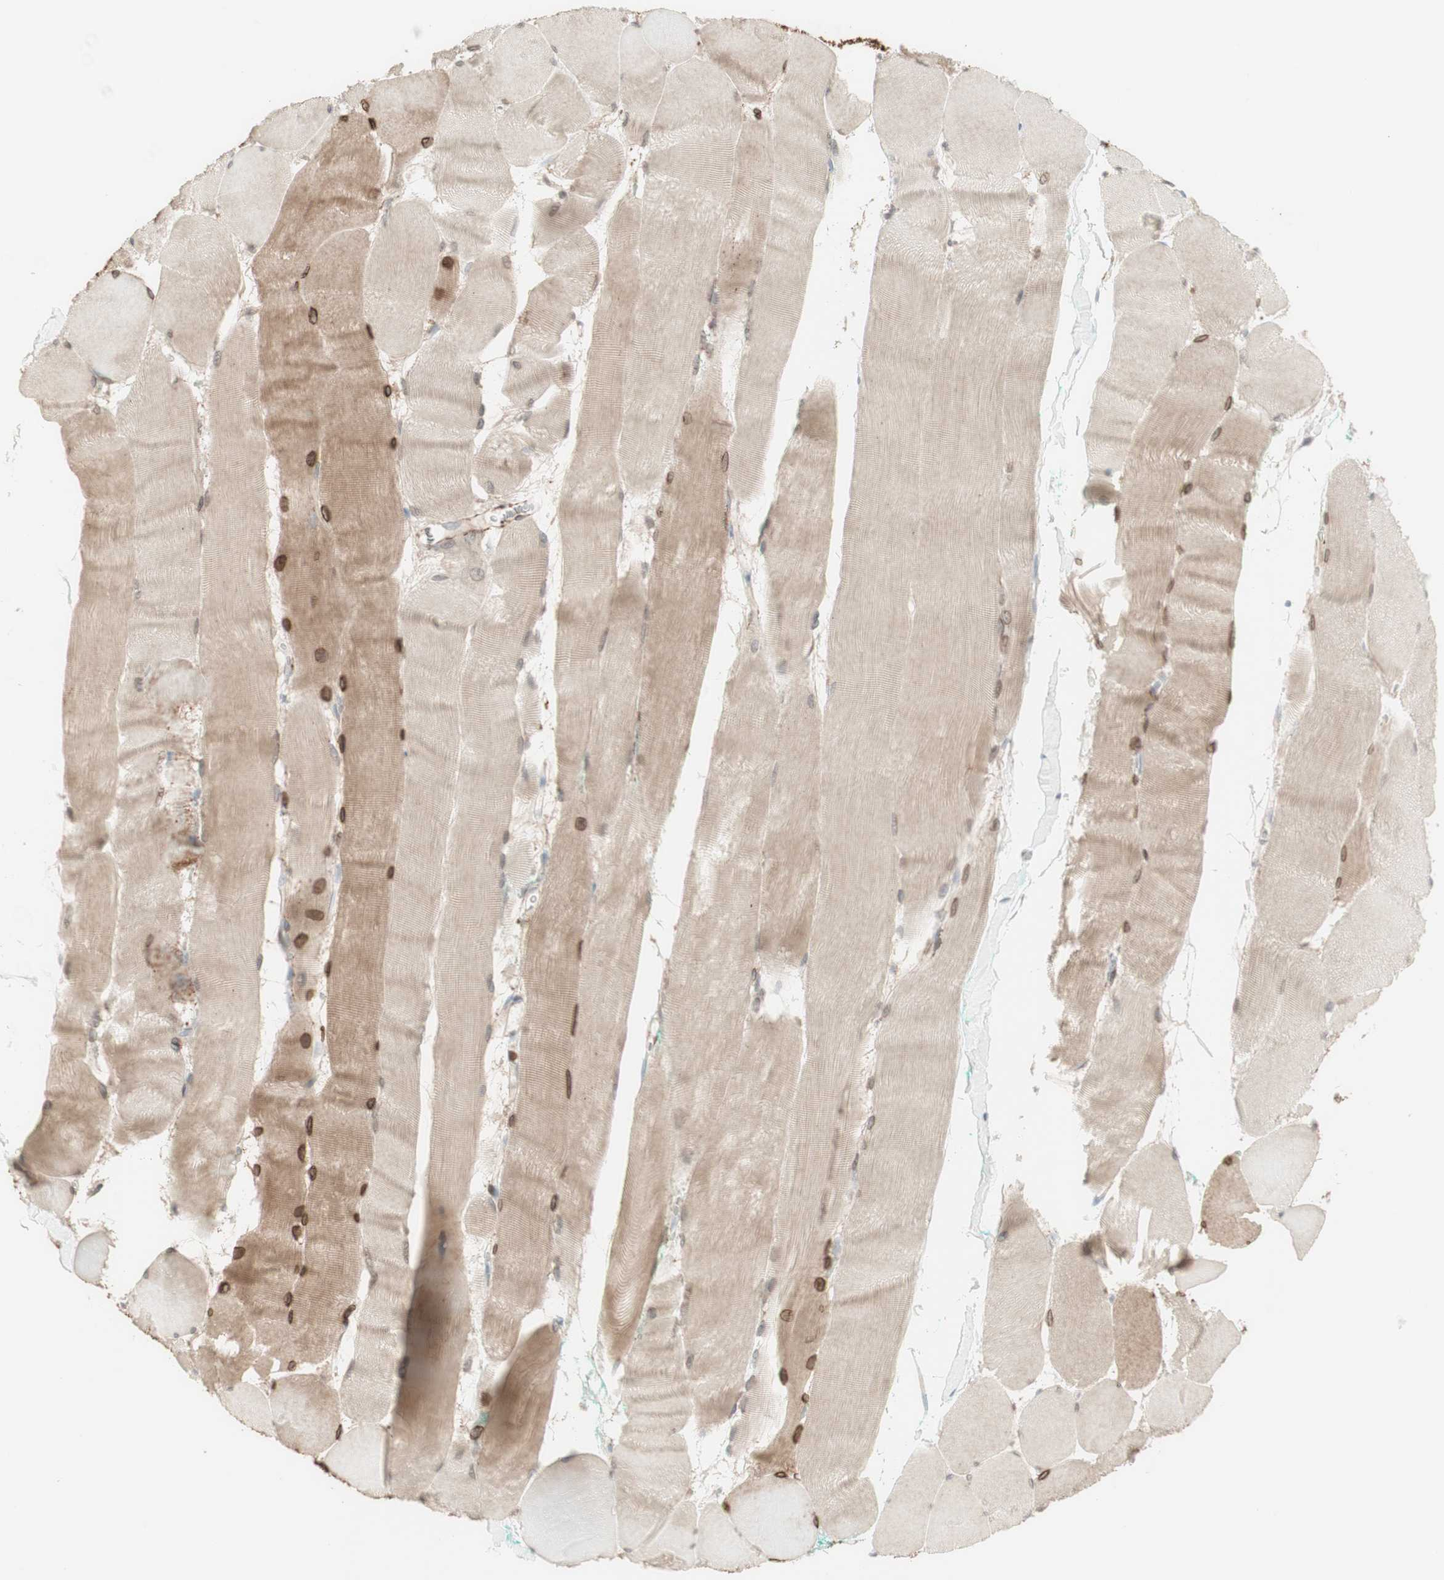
{"staining": {"intensity": "weak", "quantity": ">75%", "location": "cytoplasmic/membranous,nuclear"}, "tissue": "skeletal muscle", "cell_type": "Myocytes", "image_type": "normal", "snomed": [{"axis": "morphology", "description": "Normal tissue, NOS"}, {"axis": "morphology", "description": "Squamous cell carcinoma, NOS"}, {"axis": "topography", "description": "Skeletal muscle"}], "caption": "Immunohistochemical staining of normal skeletal muscle demonstrates weak cytoplasmic/membranous,nuclear protein expression in about >75% of myocytes.", "gene": "MUC3A", "patient": {"sex": "male", "age": 51}}